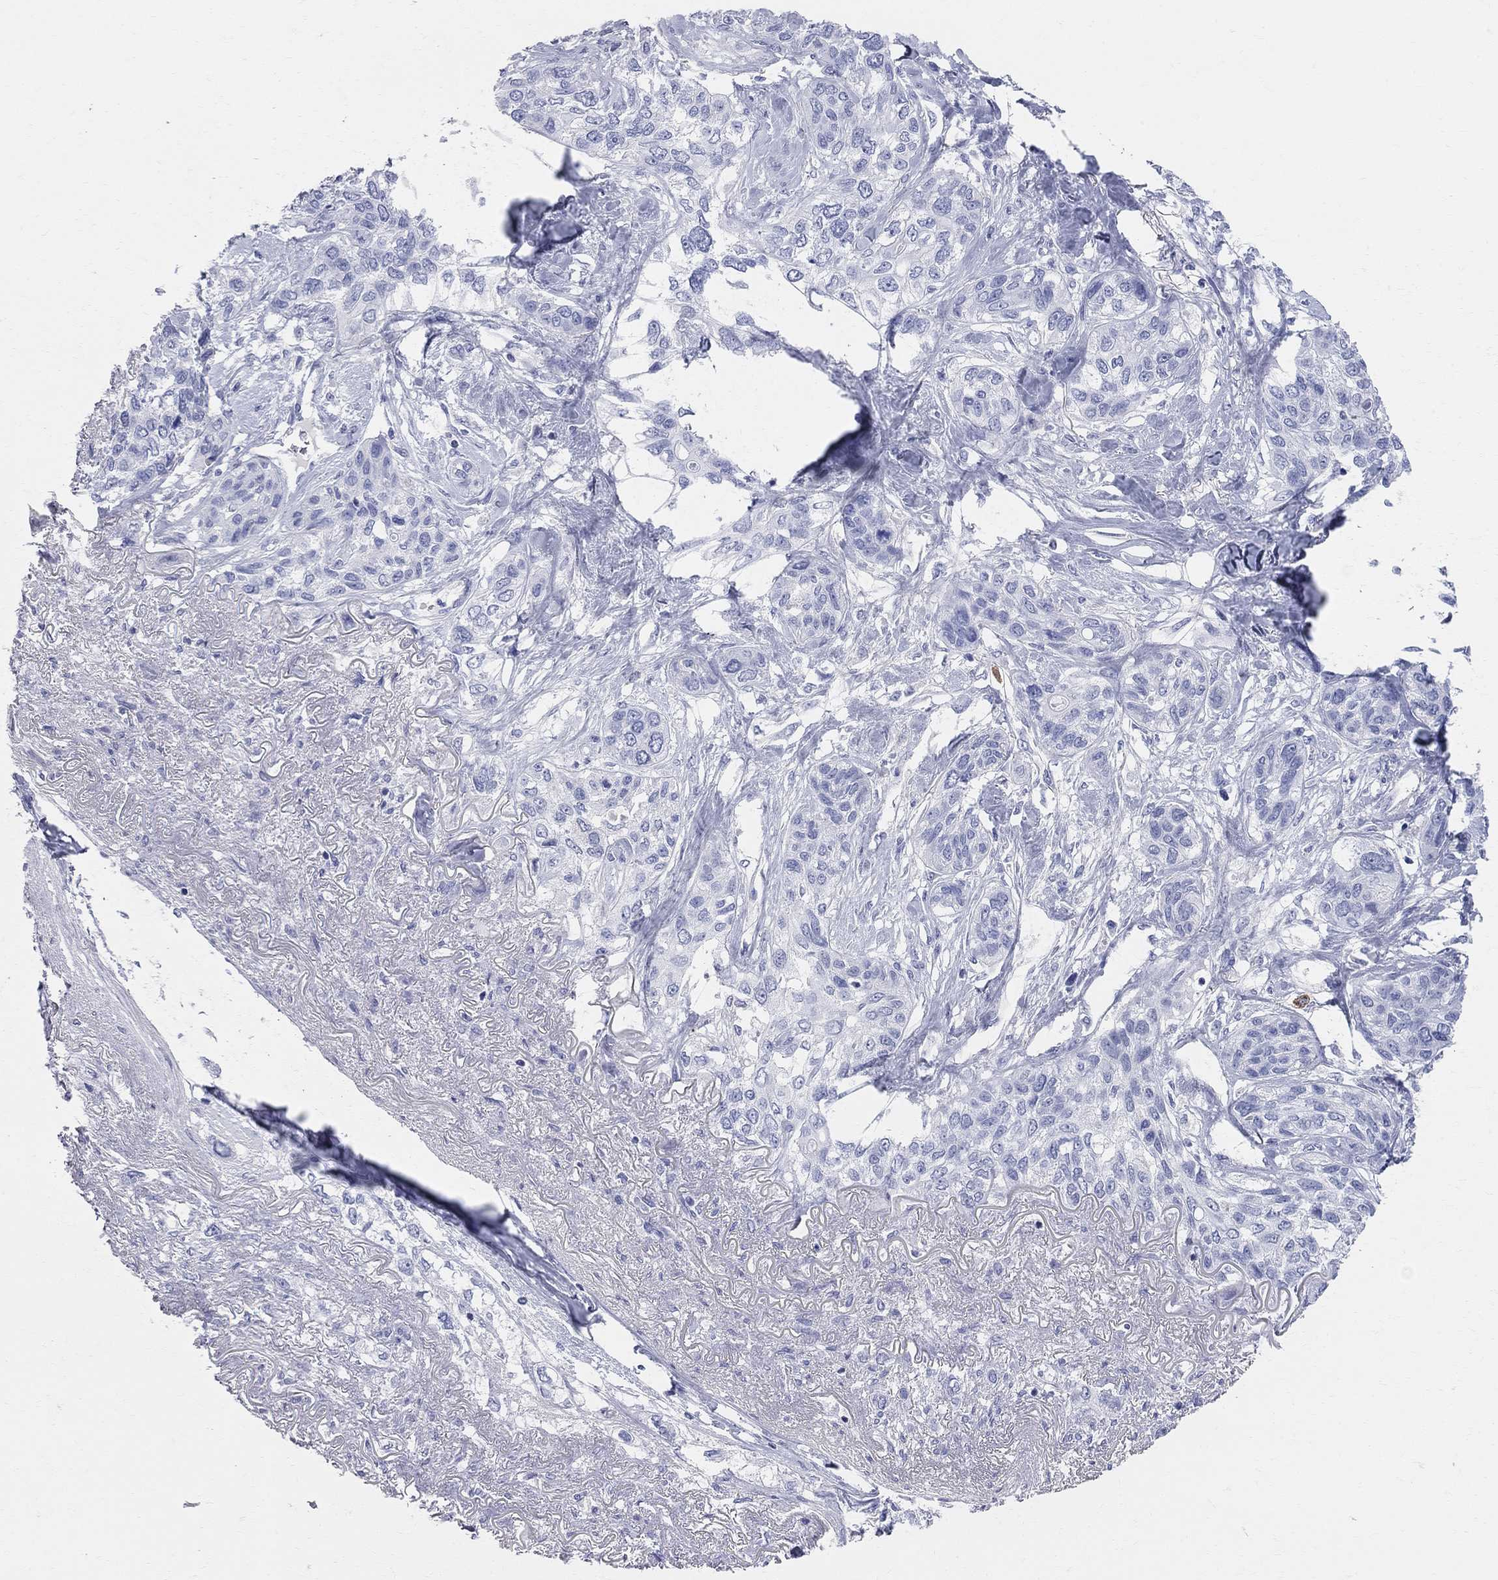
{"staining": {"intensity": "negative", "quantity": "none", "location": "none"}, "tissue": "lung cancer", "cell_type": "Tumor cells", "image_type": "cancer", "snomed": [{"axis": "morphology", "description": "Squamous cell carcinoma, NOS"}, {"axis": "topography", "description": "Lung"}], "caption": "This photomicrograph is of lung squamous cell carcinoma stained with IHC to label a protein in brown with the nuclei are counter-stained blue. There is no staining in tumor cells.", "gene": "AOX1", "patient": {"sex": "female", "age": 70}}